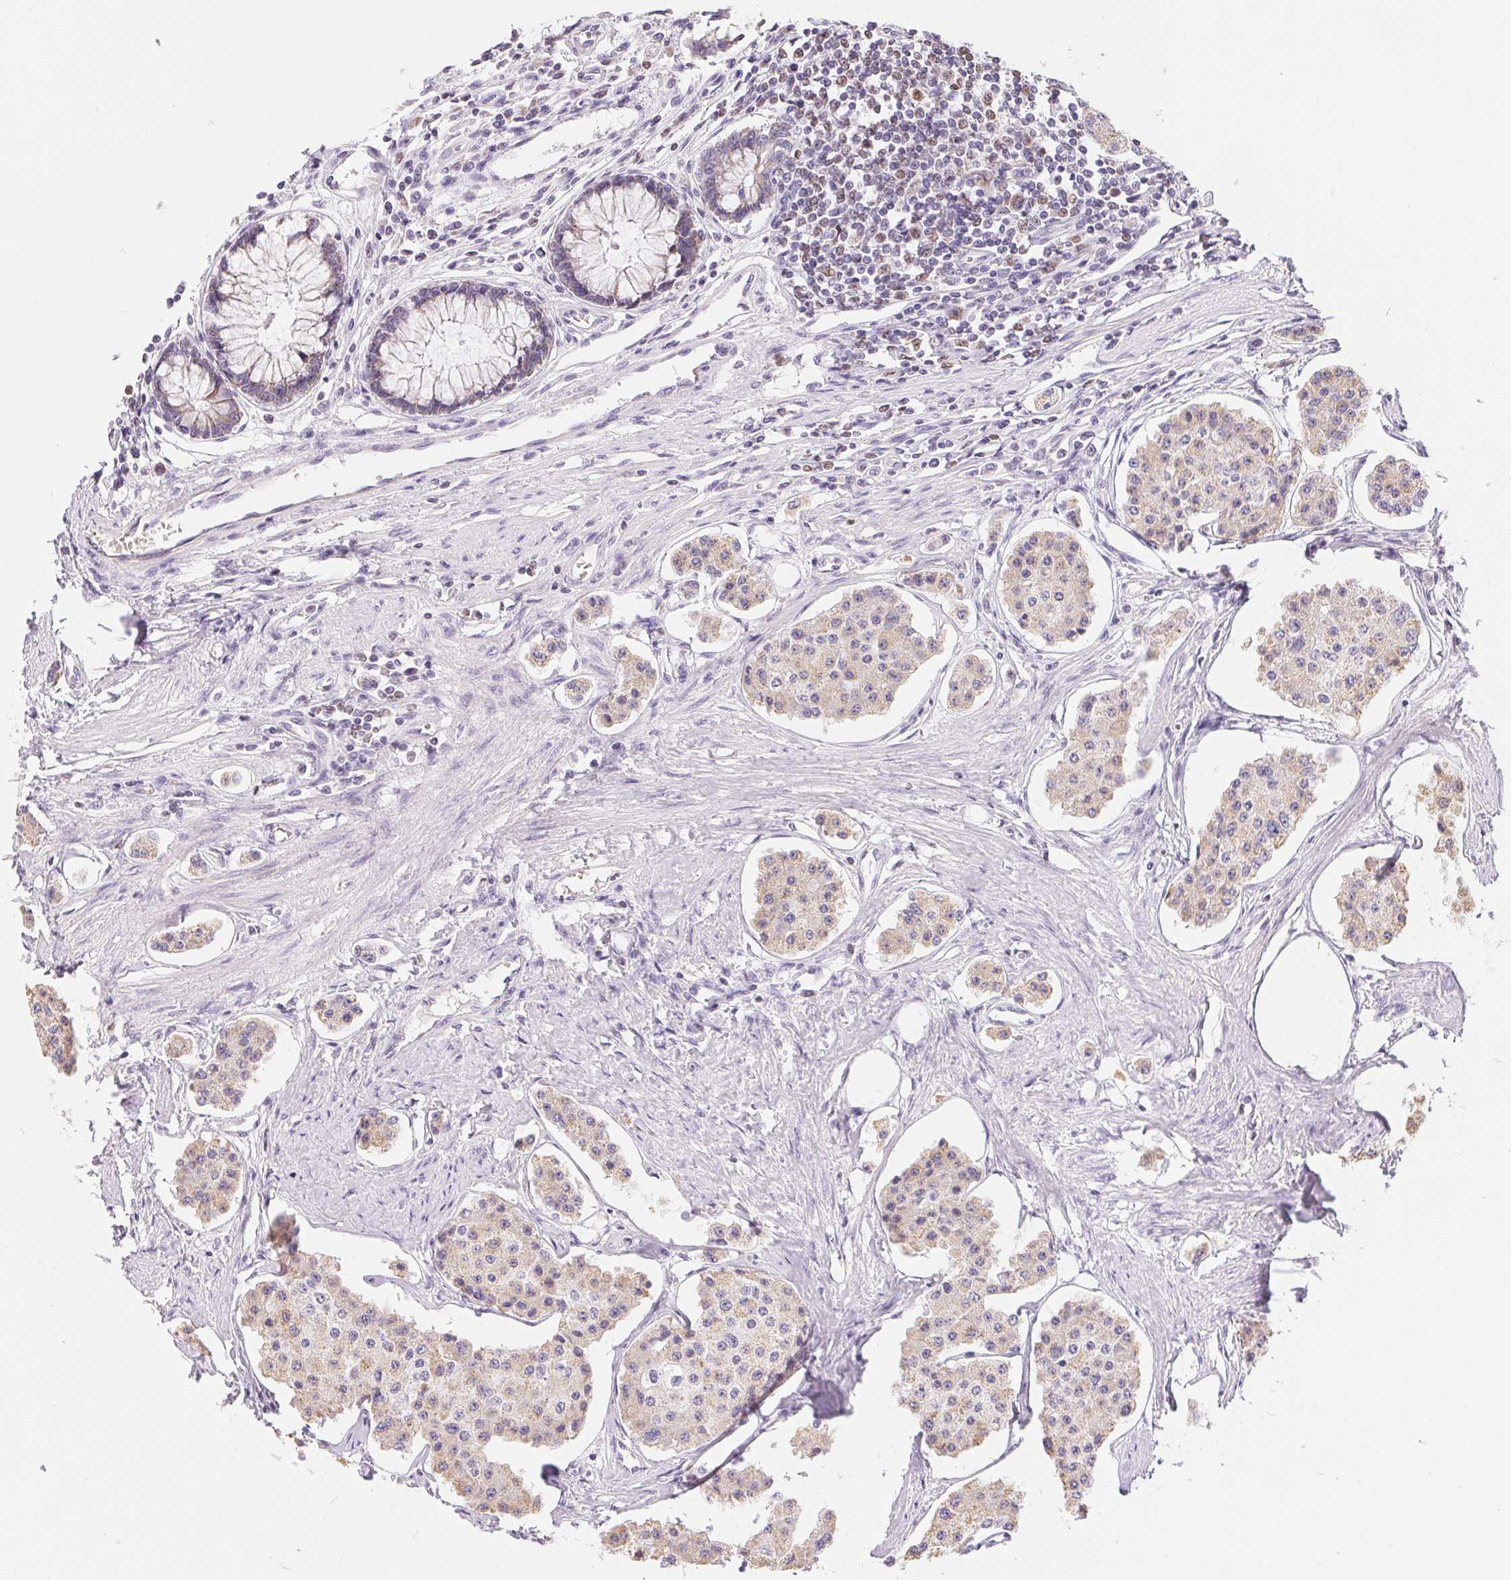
{"staining": {"intensity": "weak", "quantity": "<25%", "location": "cytoplasmic/membranous"}, "tissue": "carcinoid", "cell_type": "Tumor cells", "image_type": "cancer", "snomed": [{"axis": "morphology", "description": "Carcinoid, malignant, NOS"}, {"axis": "topography", "description": "Small intestine"}], "caption": "This is an immunohistochemistry (IHC) histopathology image of human carcinoid. There is no positivity in tumor cells.", "gene": "POU2F2", "patient": {"sex": "female", "age": 65}}